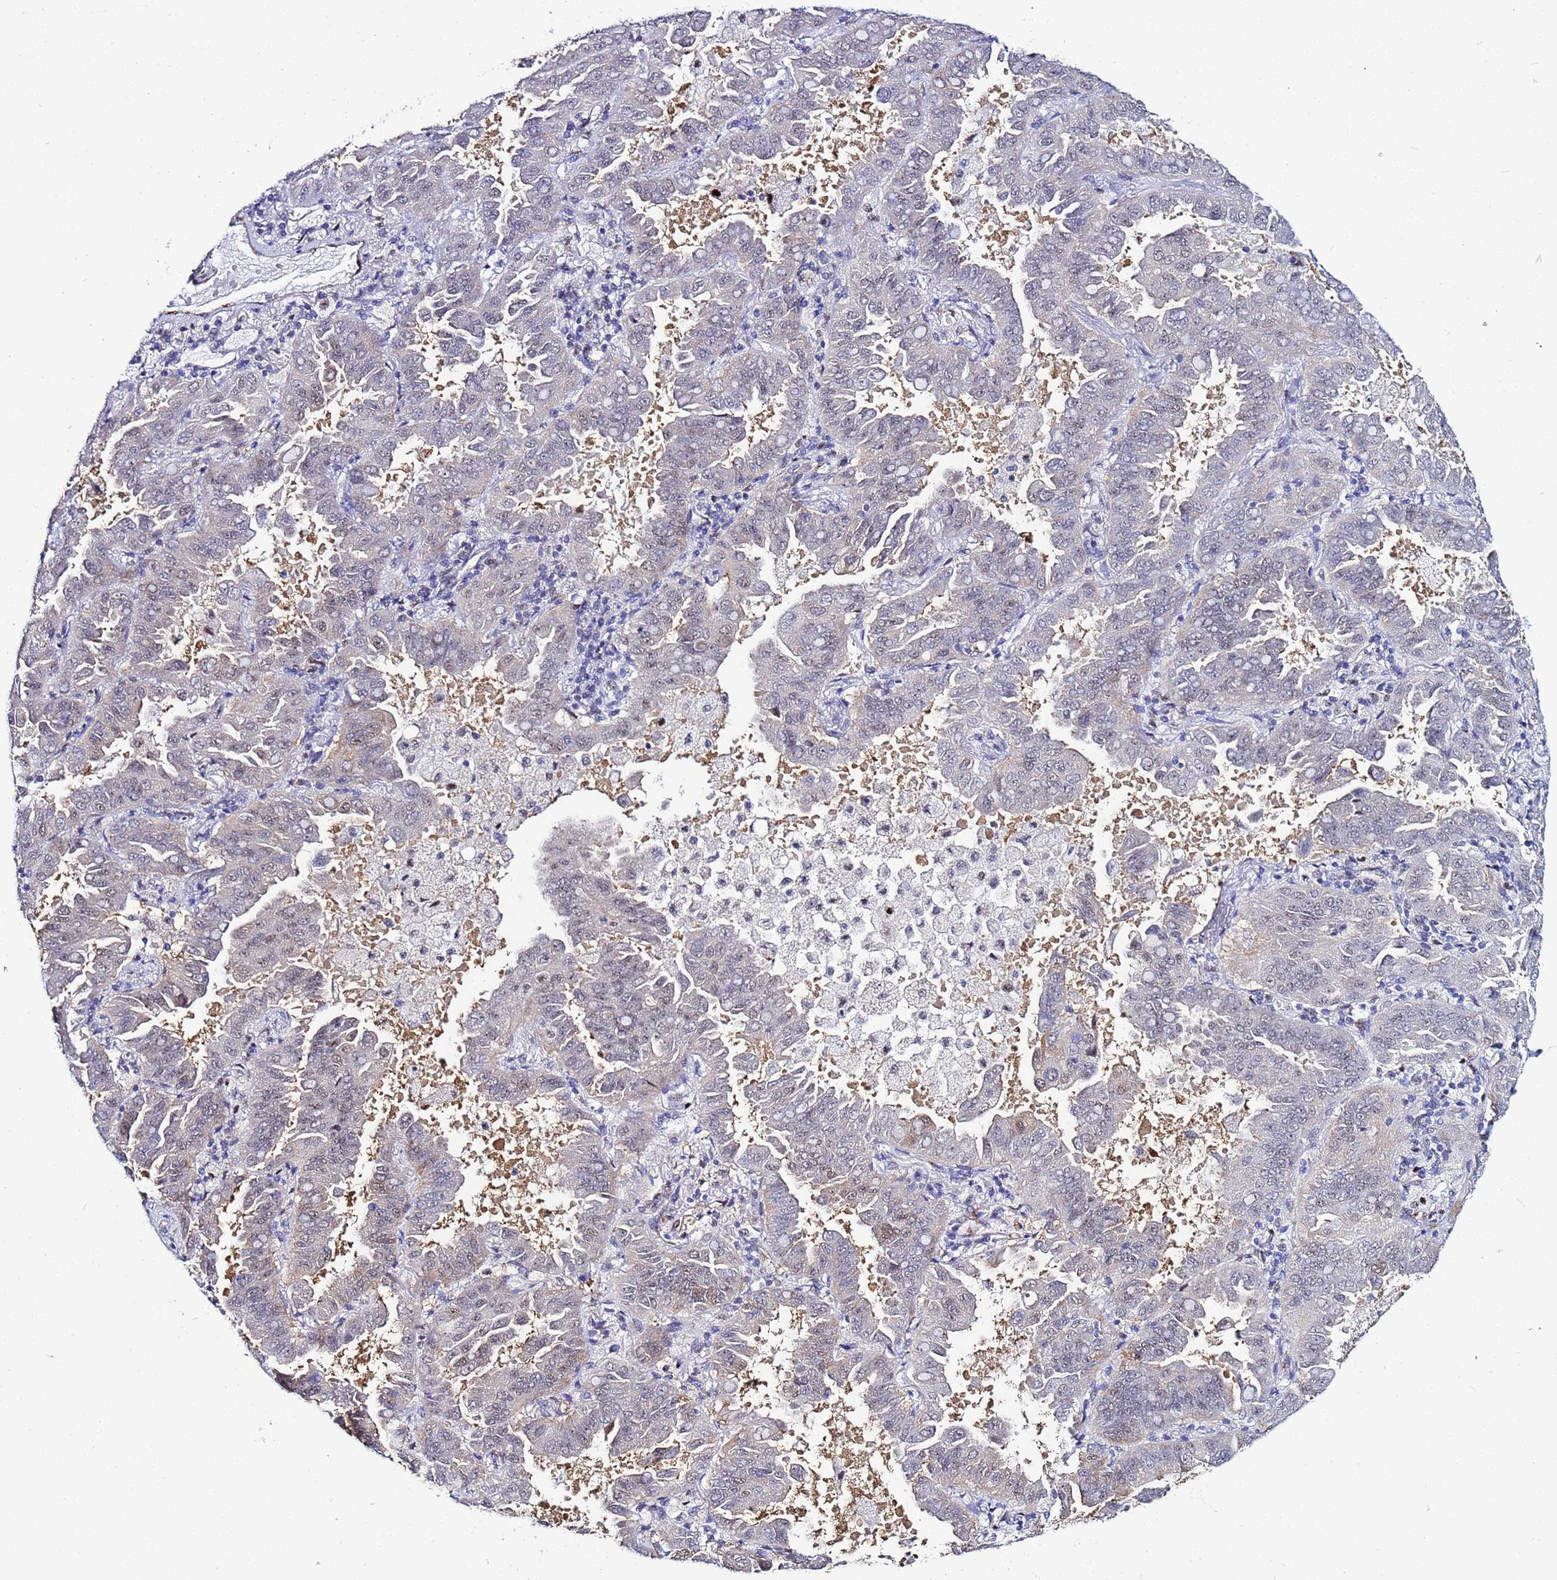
{"staining": {"intensity": "weak", "quantity": "<25%", "location": "nuclear"}, "tissue": "lung cancer", "cell_type": "Tumor cells", "image_type": "cancer", "snomed": [{"axis": "morphology", "description": "Adenocarcinoma, NOS"}, {"axis": "topography", "description": "Lung"}], "caption": "This is an immunohistochemistry micrograph of lung cancer. There is no staining in tumor cells.", "gene": "SLC25A37", "patient": {"sex": "male", "age": 64}}